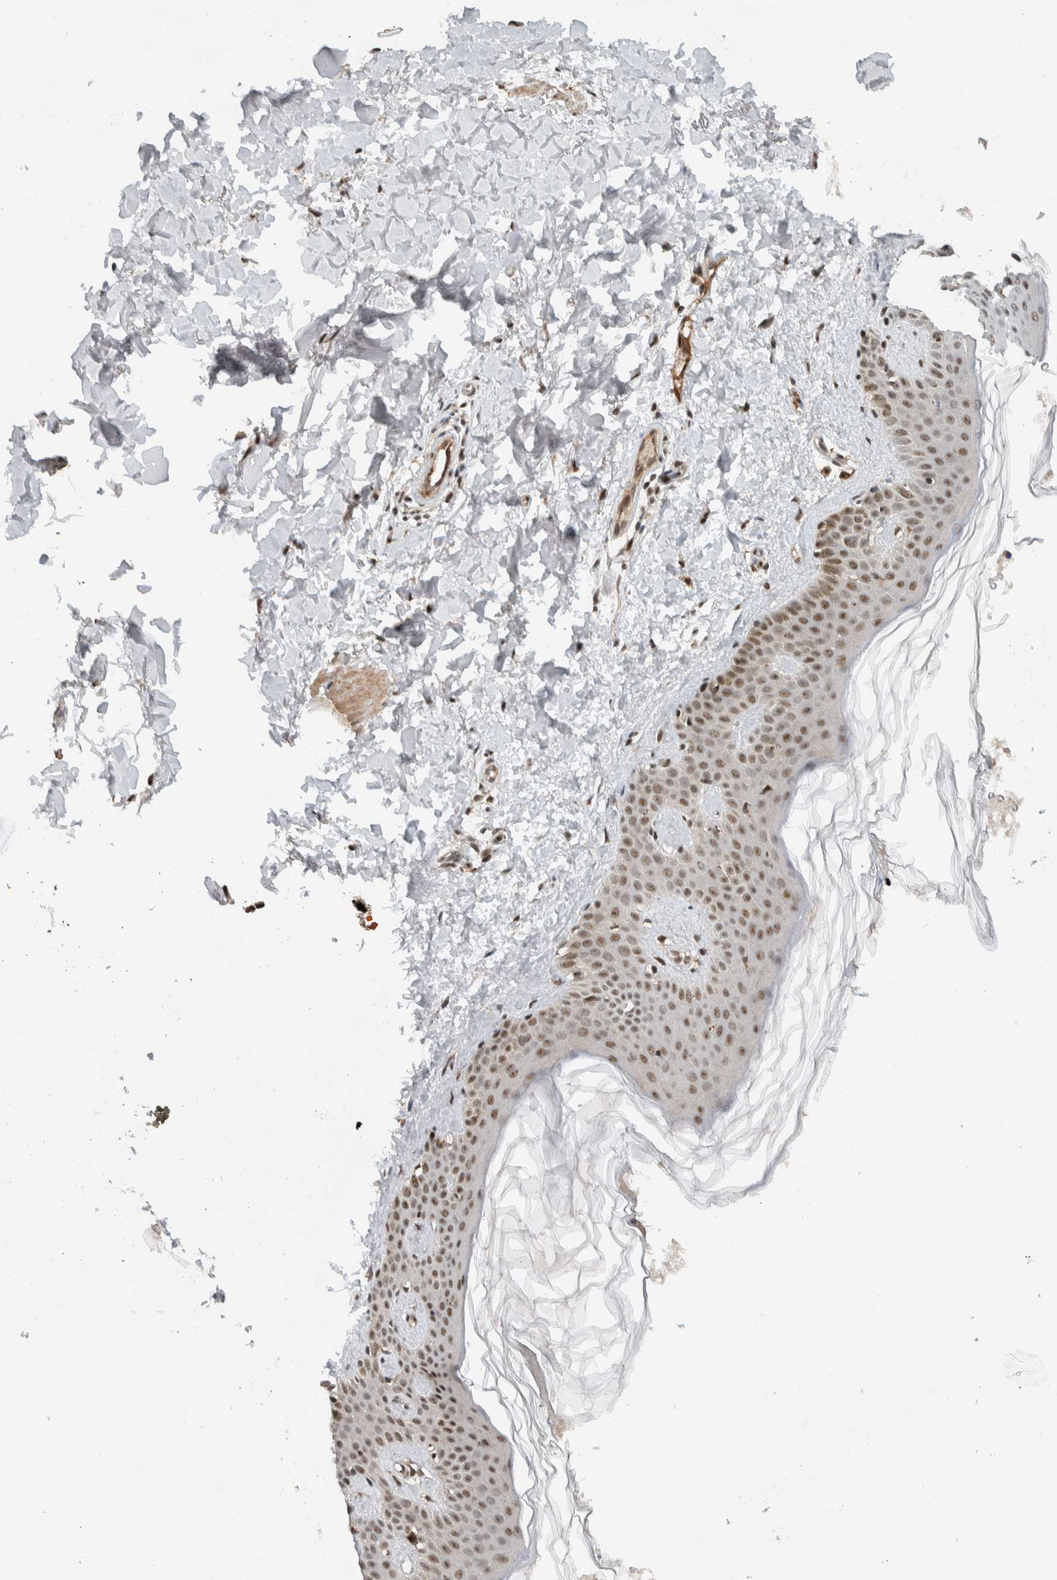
{"staining": {"intensity": "weak", "quantity": ">75%", "location": "nuclear"}, "tissue": "skin", "cell_type": "Fibroblasts", "image_type": "normal", "snomed": [{"axis": "morphology", "description": "Normal tissue, NOS"}, {"axis": "topography", "description": "Skin"}], "caption": "Immunohistochemistry (IHC) histopathology image of normal skin: human skin stained using immunohistochemistry (IHC) exhibits low levels of weak protein expression localized specifically in the nuclear of fibroblasts, appearing as a nuclear brown color.", "gene": "ZFP91", "patient": {"sex": "male", "age": 67}}